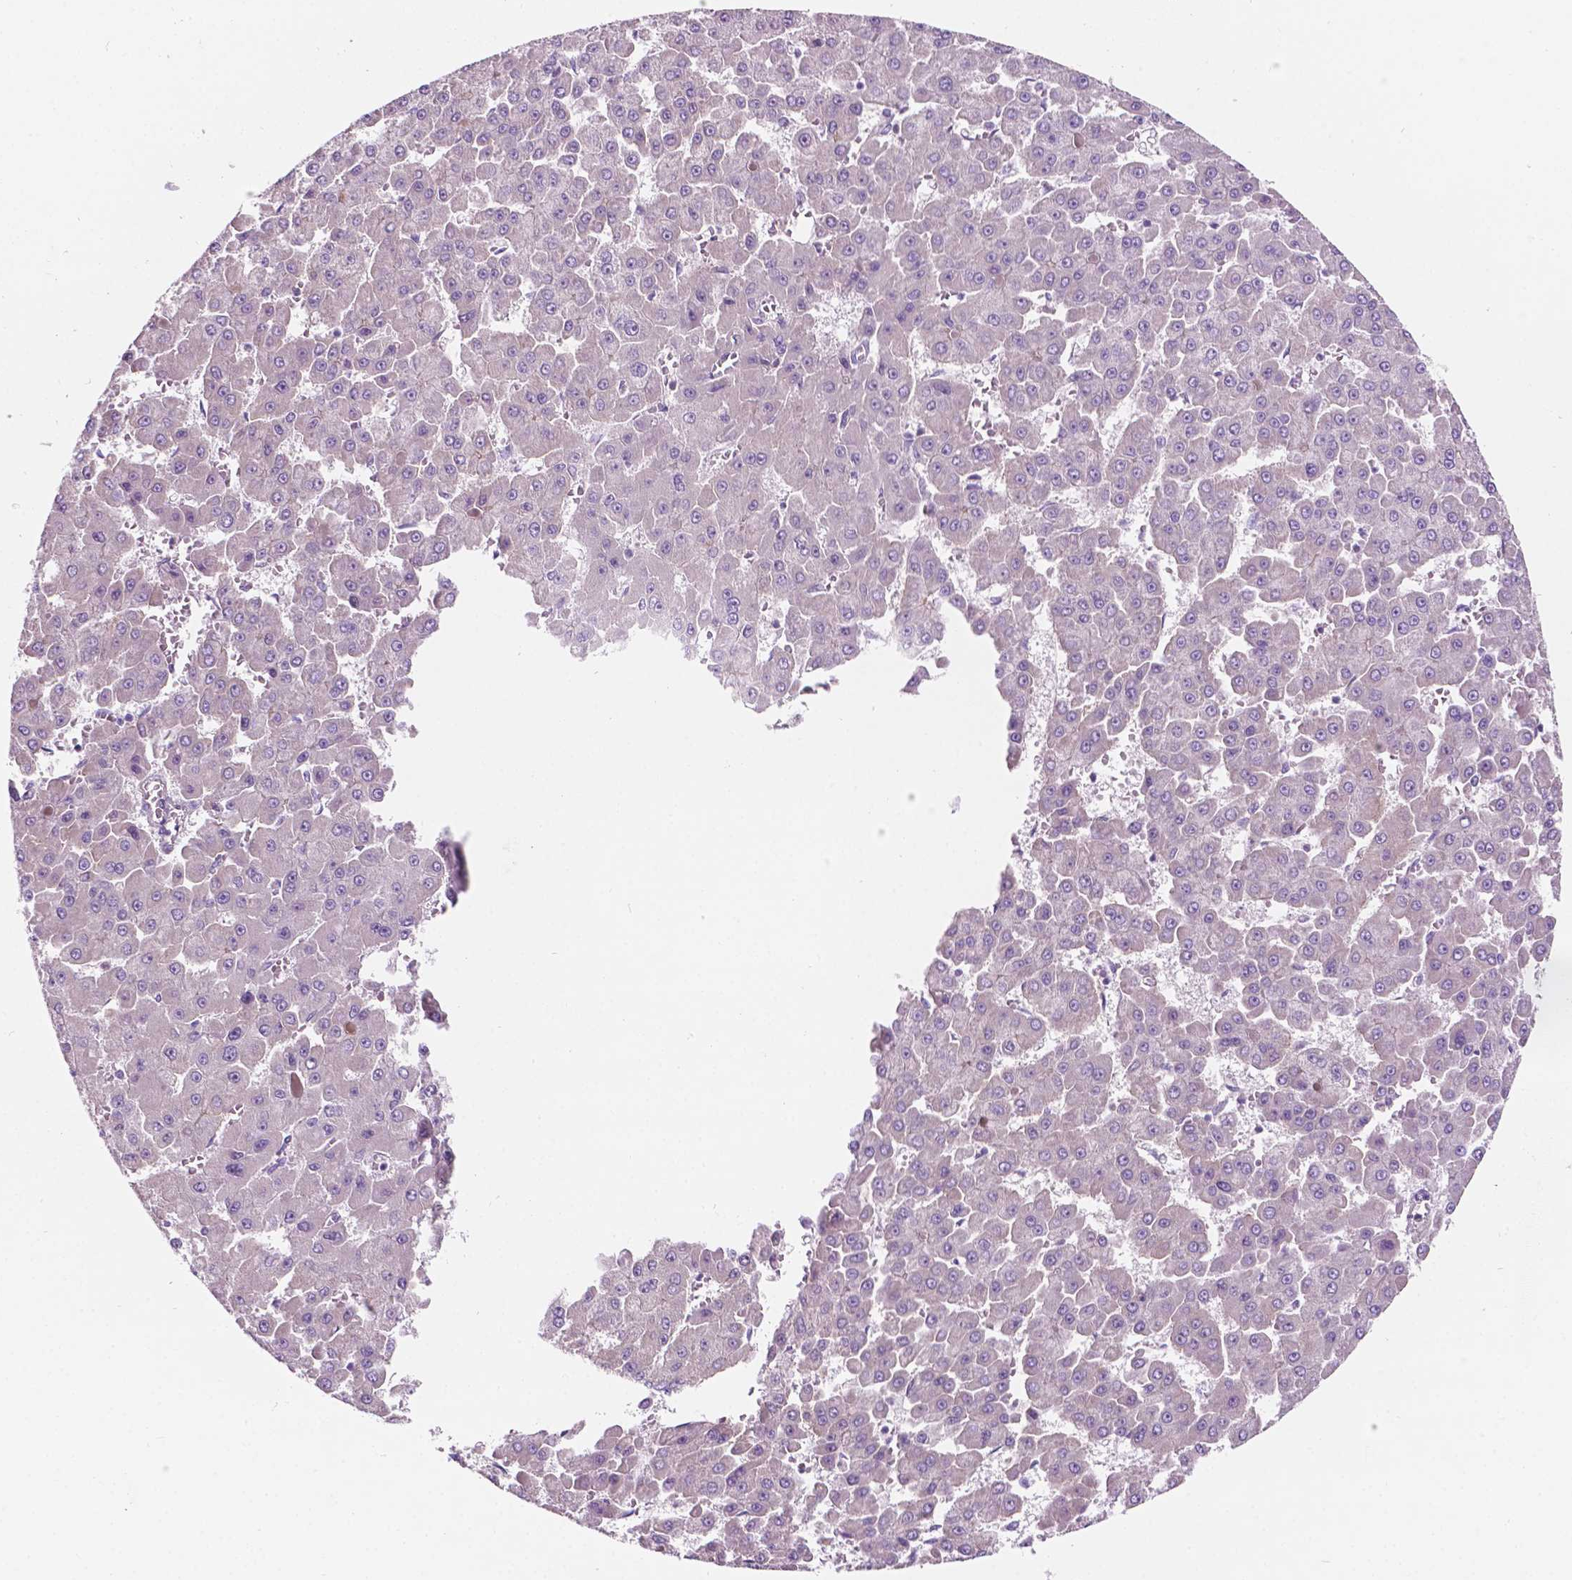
{"staining": {"intensity": "negative", "quantity": "none", "location": "none"}, "tissue": "liver cancer", "cell_type": "Tumor cells", "image_type": "cancer", "snomed": [{"axis": "morphology", "description": "Carcinoma, Hepatocellular, NOS"}, {"axis": "topography", "description": "Liver"}], "caption": "A histopathology image of liver cancer stained for a protein reveals no brown staining in tumor cells.", "gene": "NOS1AP", "patient": {"sex": "male", "age": 78}}